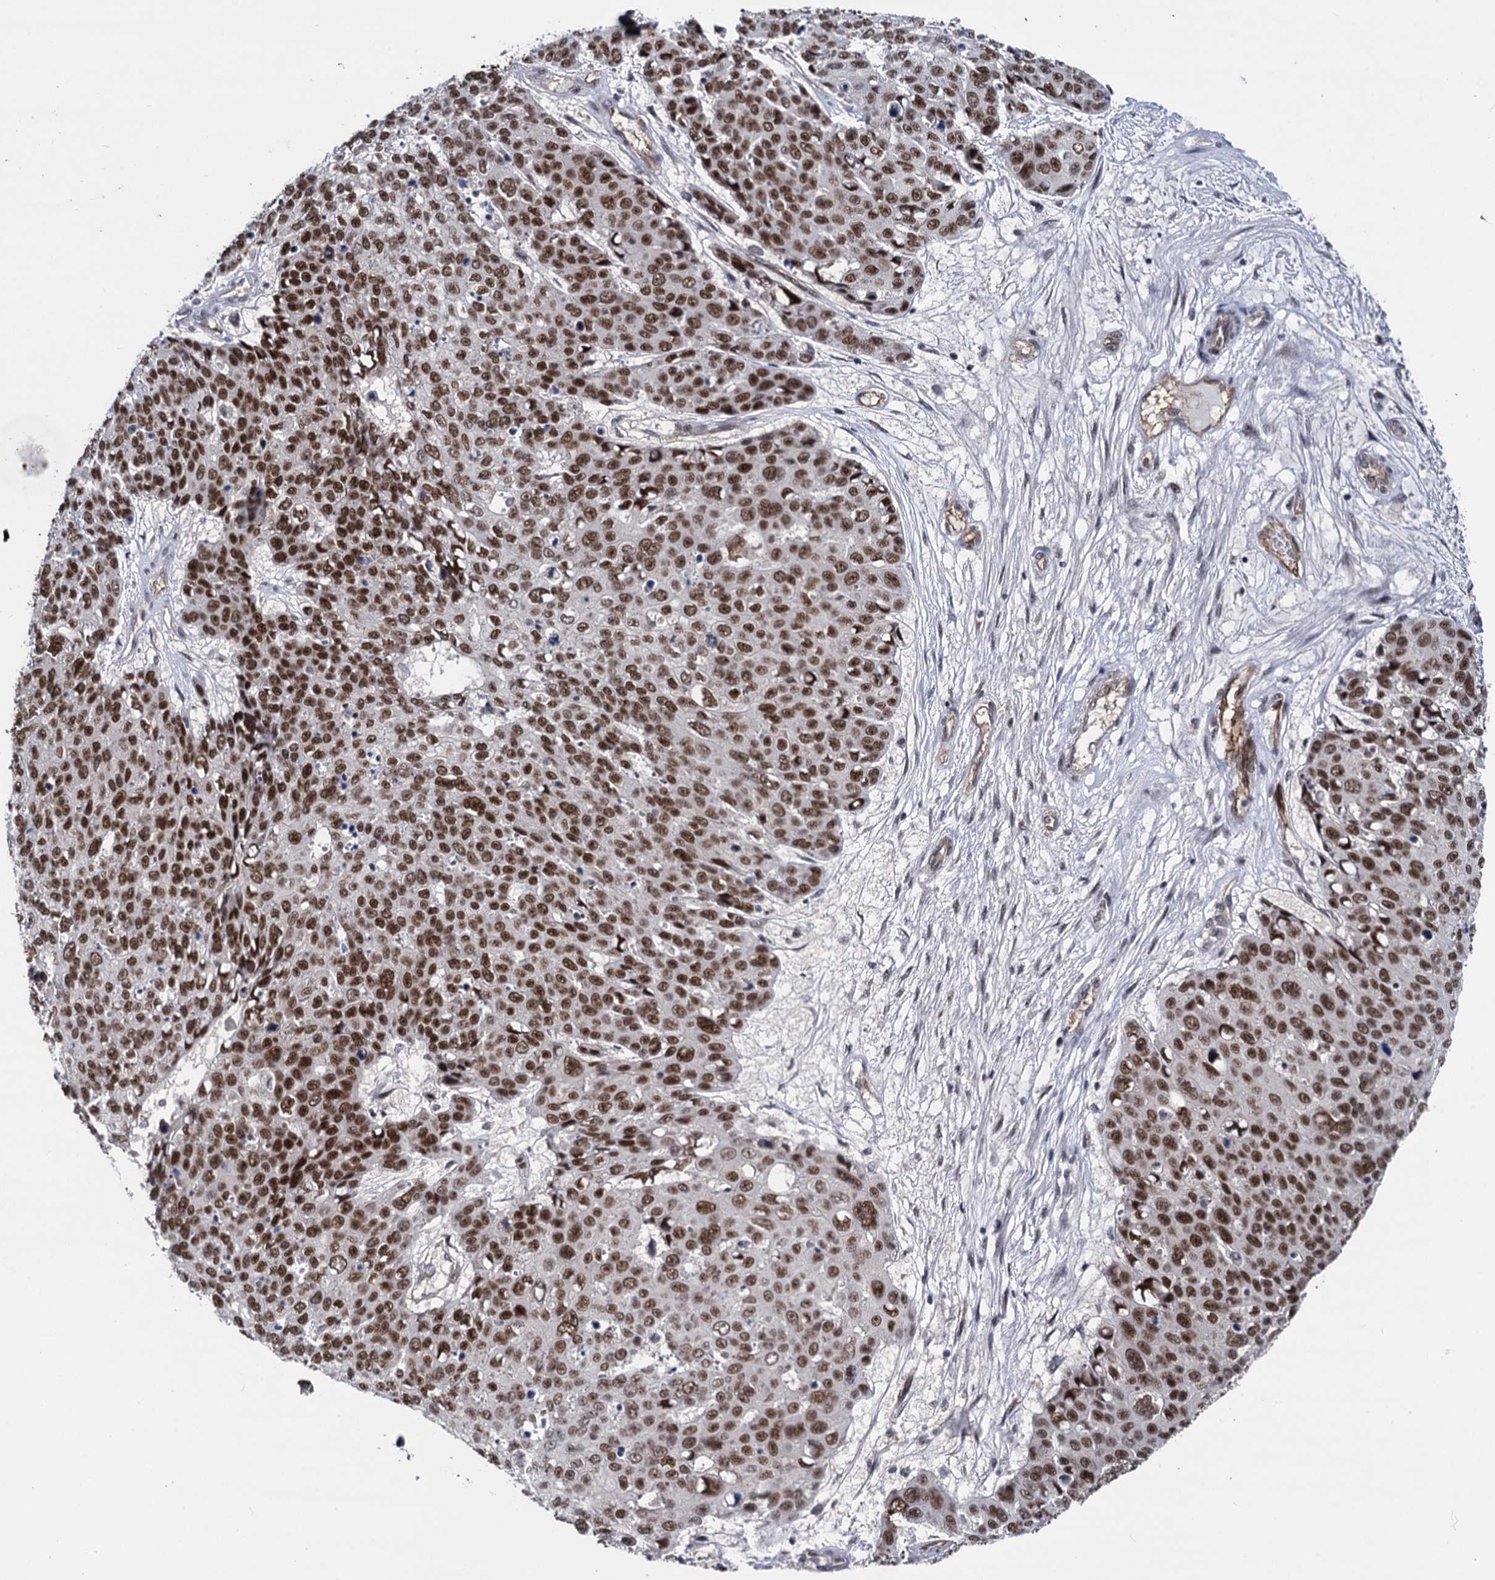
{"staining": {"intensity": "strong", "quantity": ">75%", "location": "nuclear"}, "tissue": "skin cancer", "cell_type": "Tumor cells", "image_type": "cancer", "snomed": [{"axis": "morphology", "description": "Squamous cell carcinoma, NOS"}, {"axis": "topography", "description": "Skin"}], "caption": "This histopathology image demonstrates skin cancer (squamous cell carcinoma) stained with immunohistochemistry (IHC) to label a protein in brown. The nuclear of tumor cells show strong positivity for the protein. Nuclei are counter-stained blue.", "gene": "GALNT11", "patient": {"sex": "male", "age": 71}}